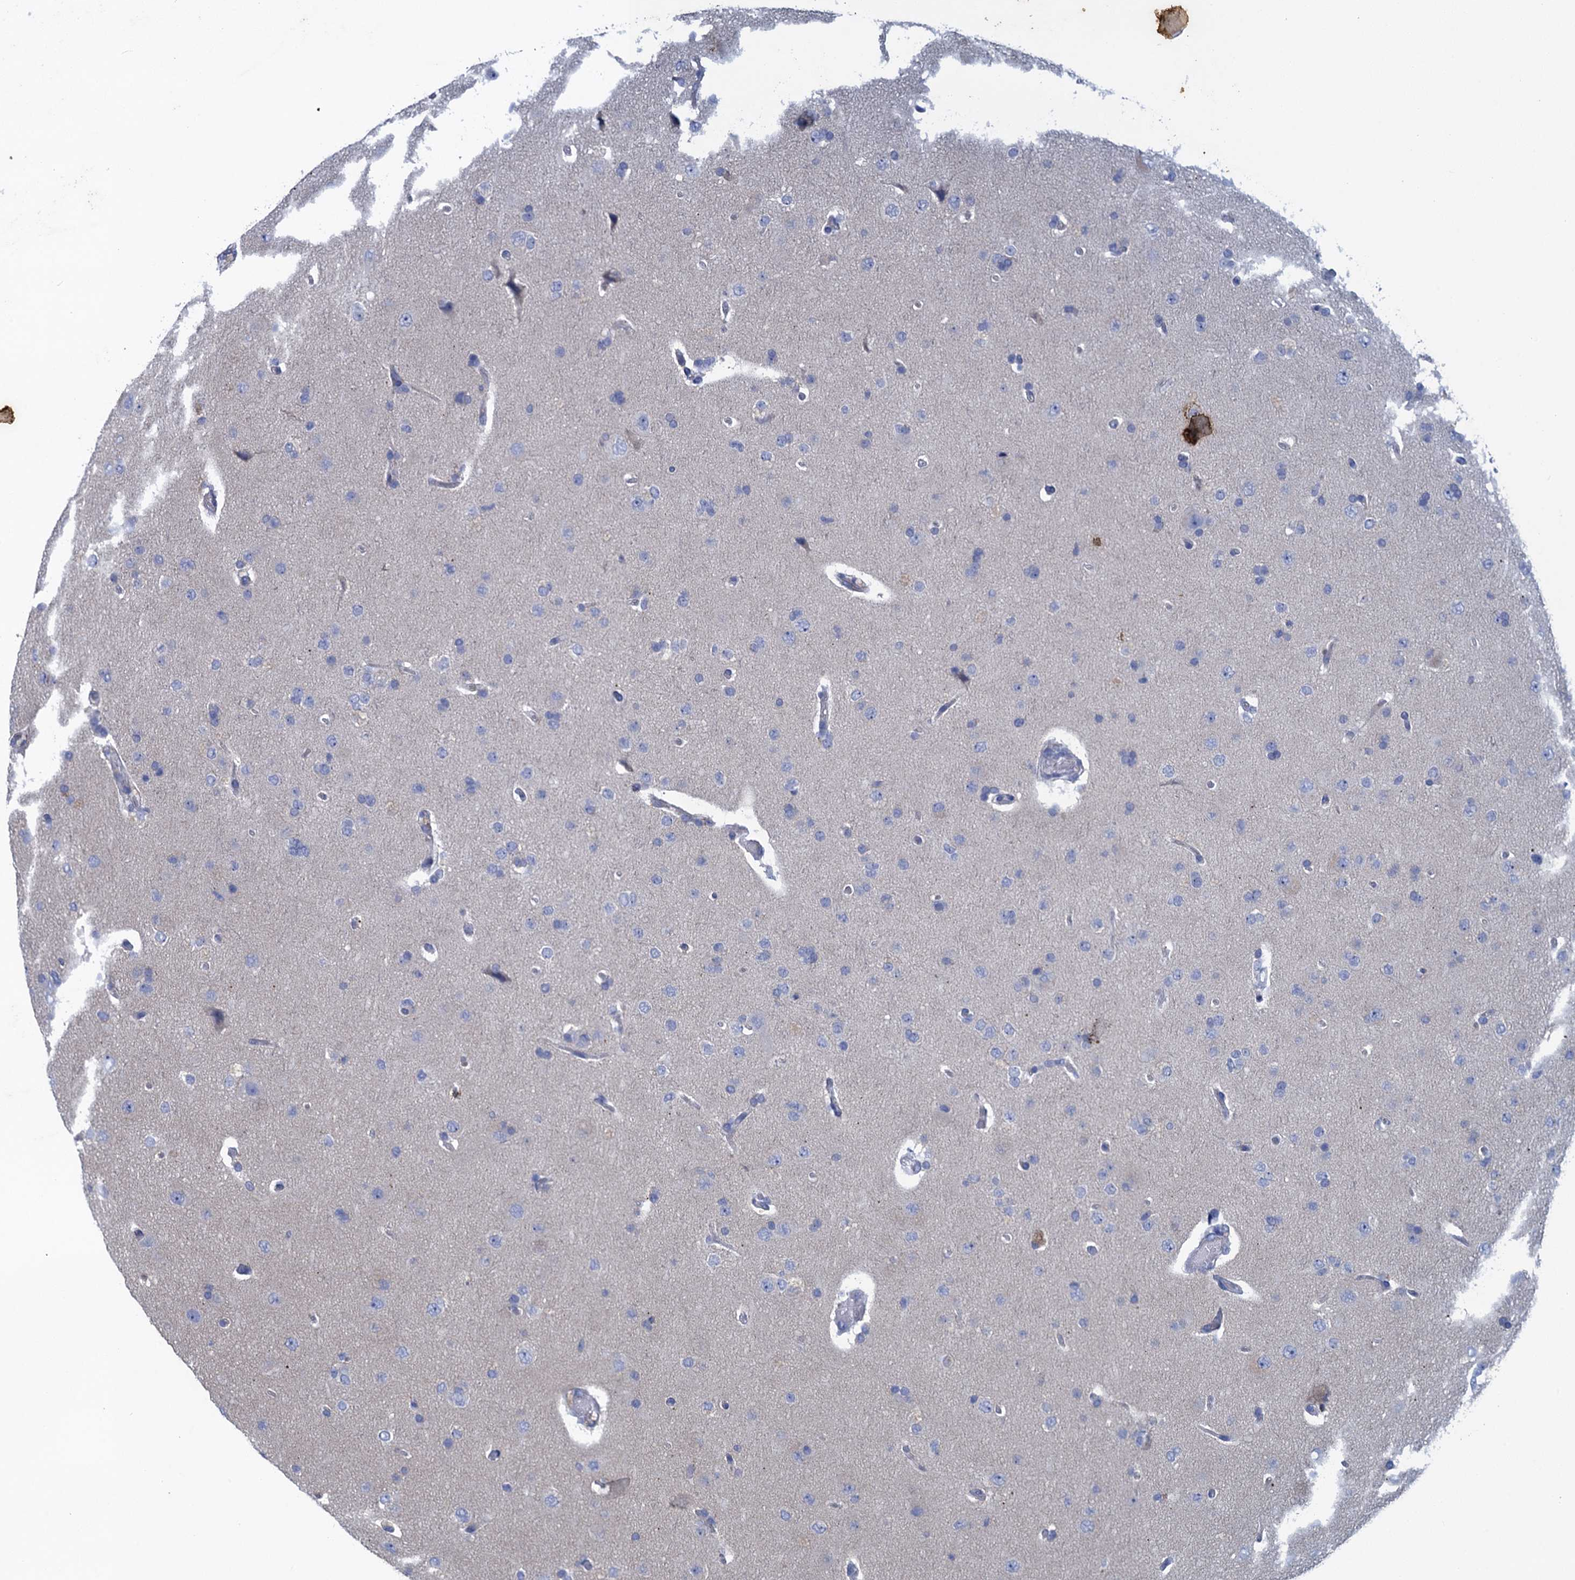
{"staining": {"intensity": "negative", "quantity": "none", "location": "none"}, "tissue": "glioma", "cell_type": "Tumor cells", "image_type": "cancer", "snomed": [{"axis": "morphology", "description": "Glioma, malignant, High grade"}, {"axis": "topography", "description": "Brain"}], "caption": "Image shows no protein expression in tumor cells of malignant glioma (high-grade) tissue.", "gene": "SCEL", "patient": {"sex": "male", "age": 72}}